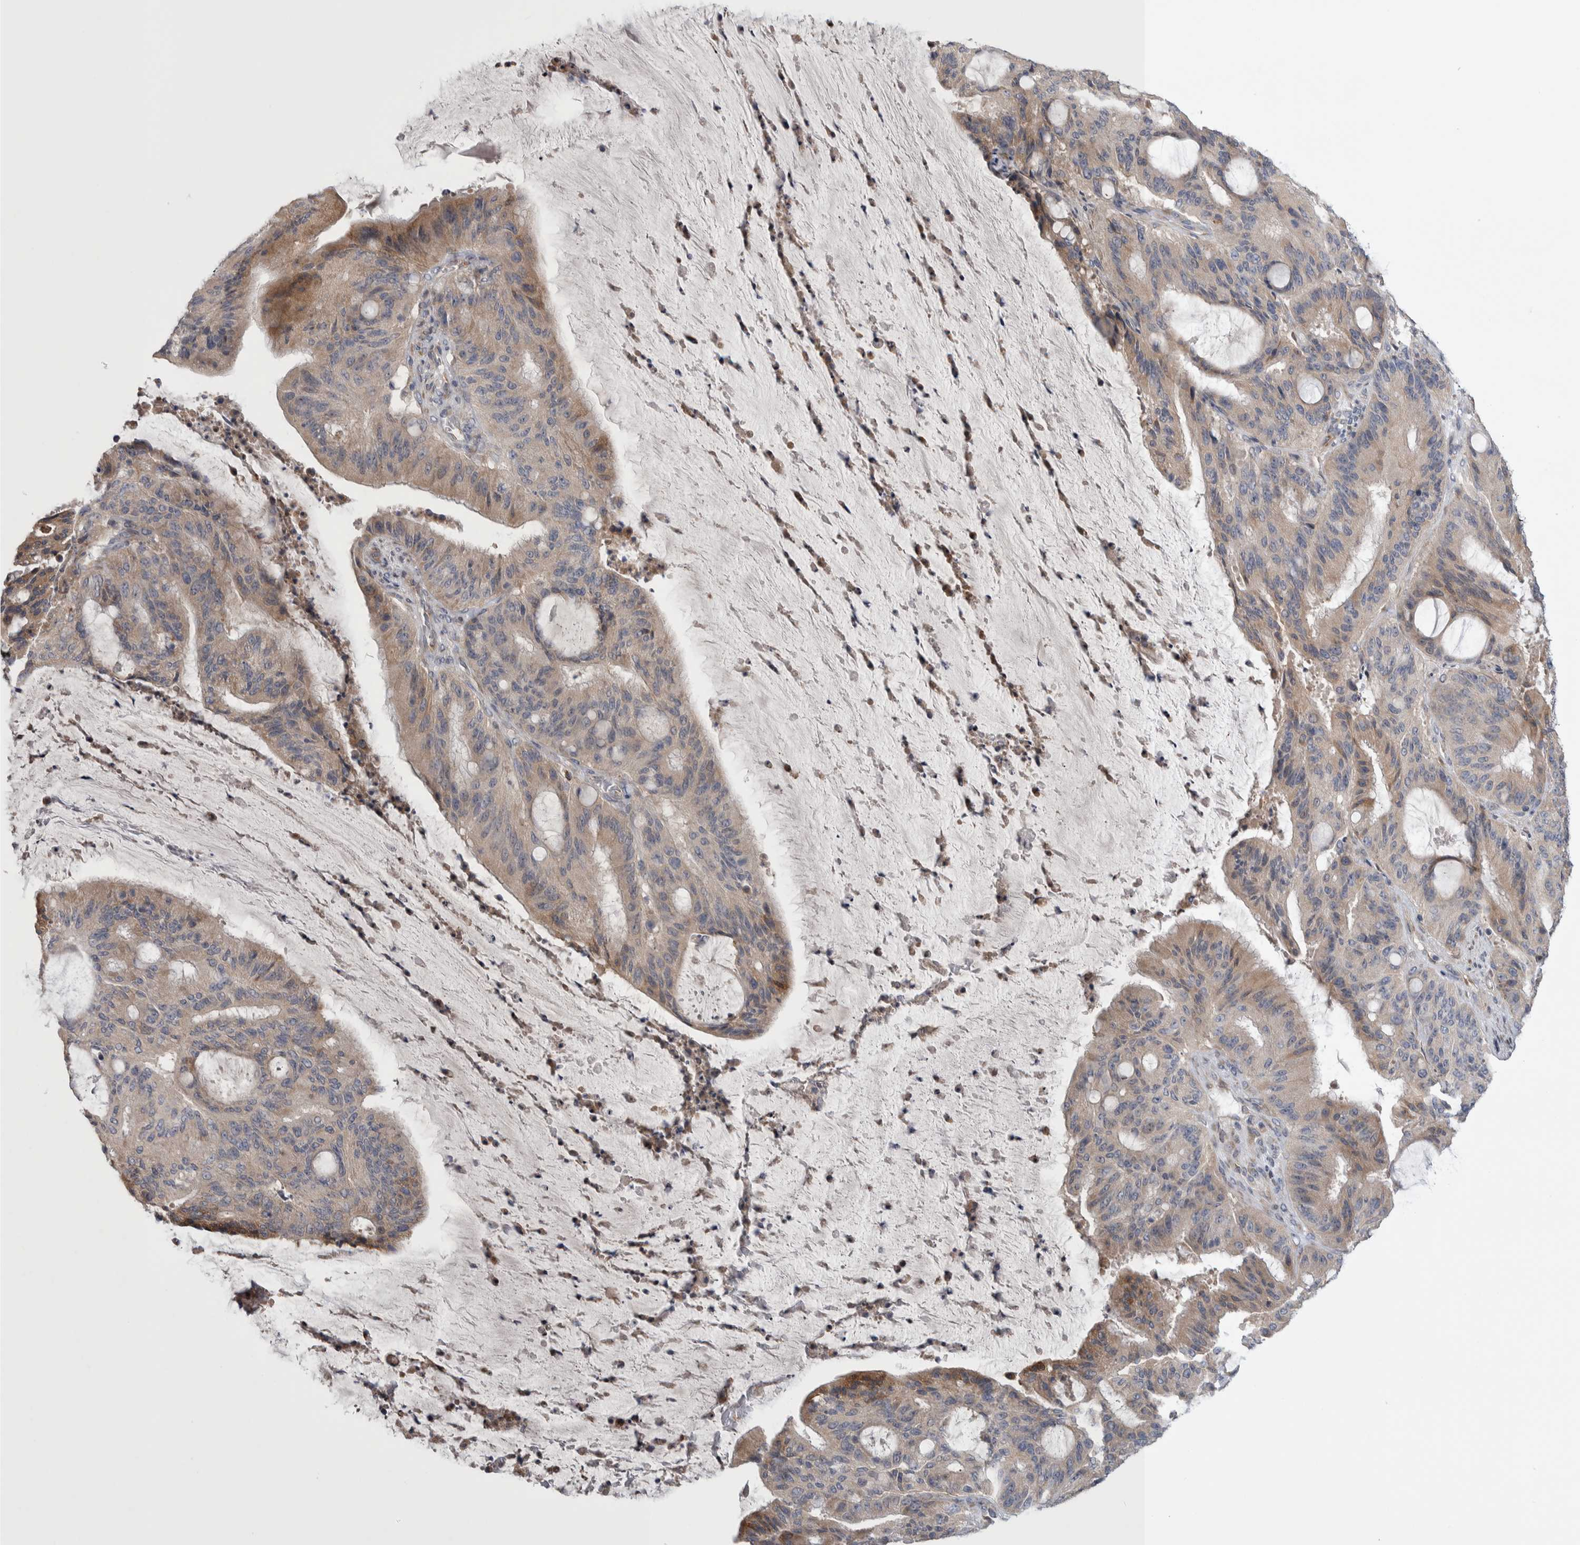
{"staining": {"intensity": "weak", "quantity": ">75%", "location": "cytoplasmic/membranous"}, "tissue": "liver cancer", "cell_type": "Tumor cells", "image_type": "cancer", "snomed": [{"axis": "morphology", "description": "Normal tissue, NOS"}, {"axis": "morphology", "description": "Cholangiocarcinoma"}, {"axis": "topography", "description": "Liver"}, {"axis": "topography", "description": "Peripheral nerve tissue"}], "caption": "Liver cancer (cholangiocarcinoma) stained with a protein marker reveals weak staining in tumor cells.", "gene": "IBTK", "patient": {"sex": "female", "age": 73}}